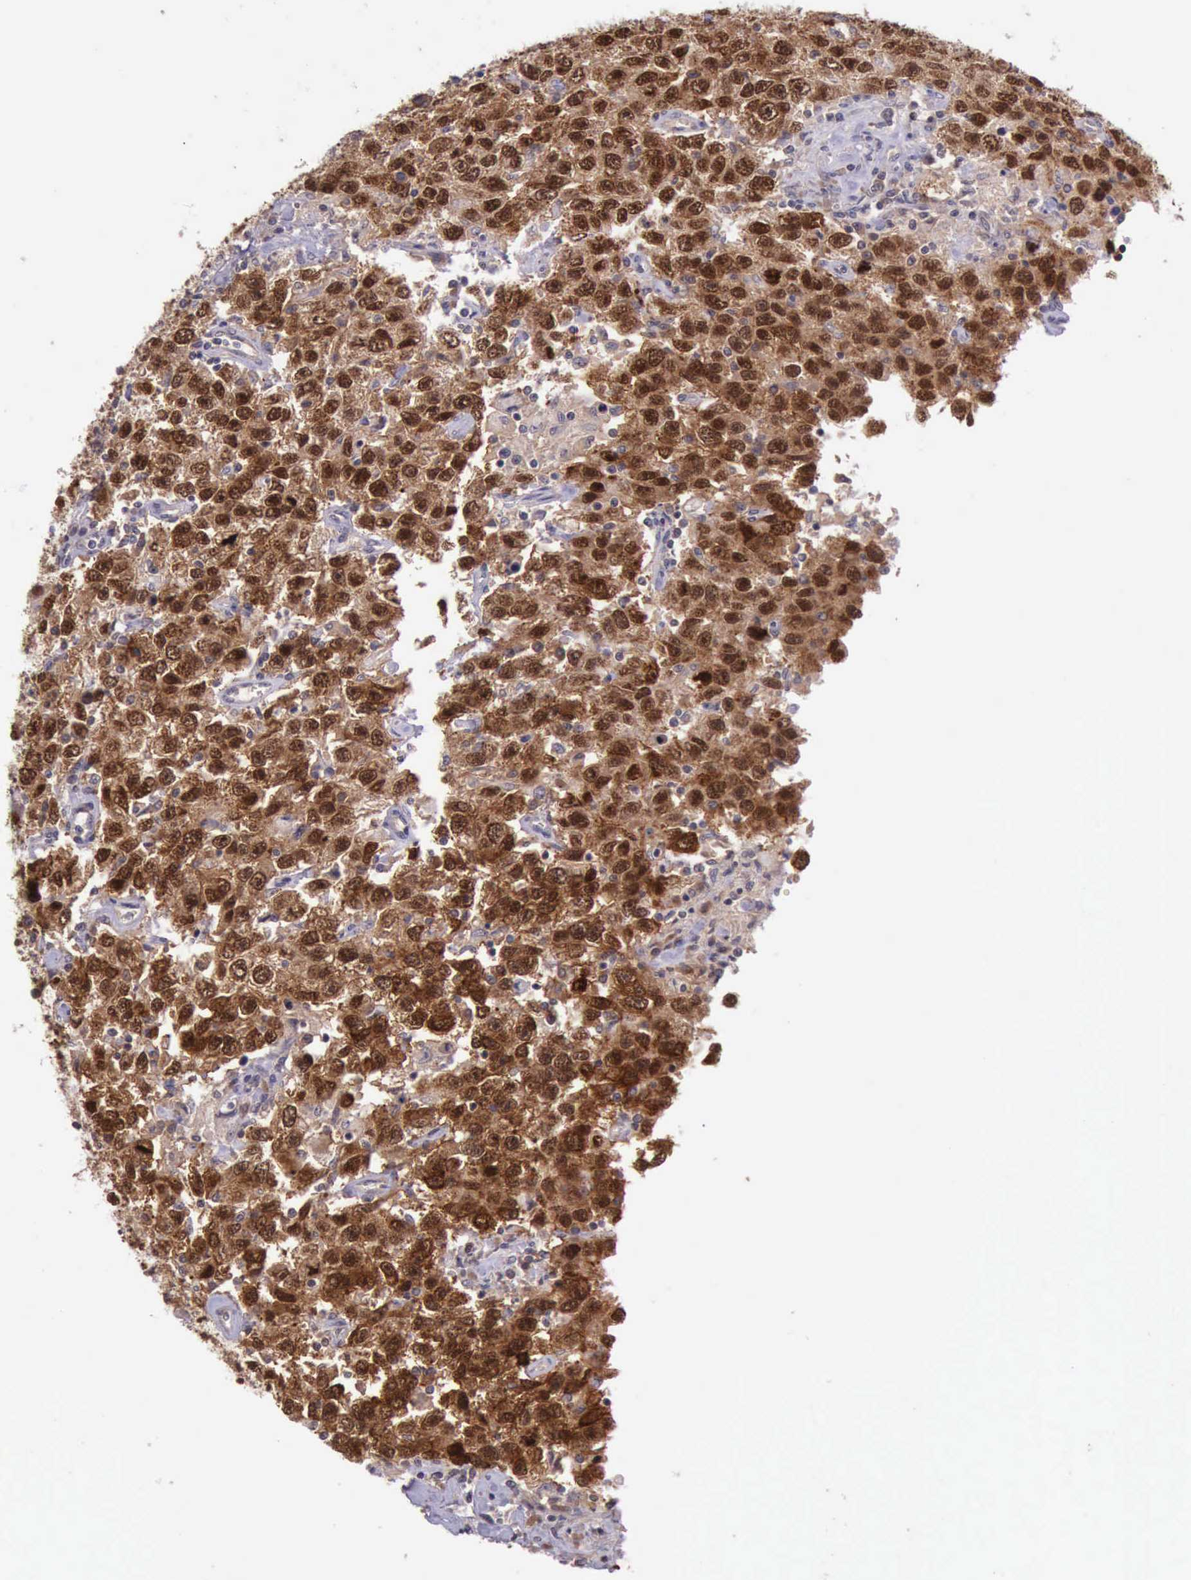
{"staining": {"intensity": "strong", "quantity": ">75%", "location": "cytoplasmic/membranous,nuclear"}, "tissue": "testis cancer", "cell_type": "Tumor cells", "image_type": "cancer", "snomed": [{"axis": "morphology", "description": "Seminoma, NOS"}, {"axis": "topography", "description": "Testis"}], "caption": "Testis seminoma stained for a protein reveals strong cytoplasmic/membranous and nuclear positivity in tumor cells.", "gene": "PRICKLE3", "patient": {"sex": "male", "age": 41}}